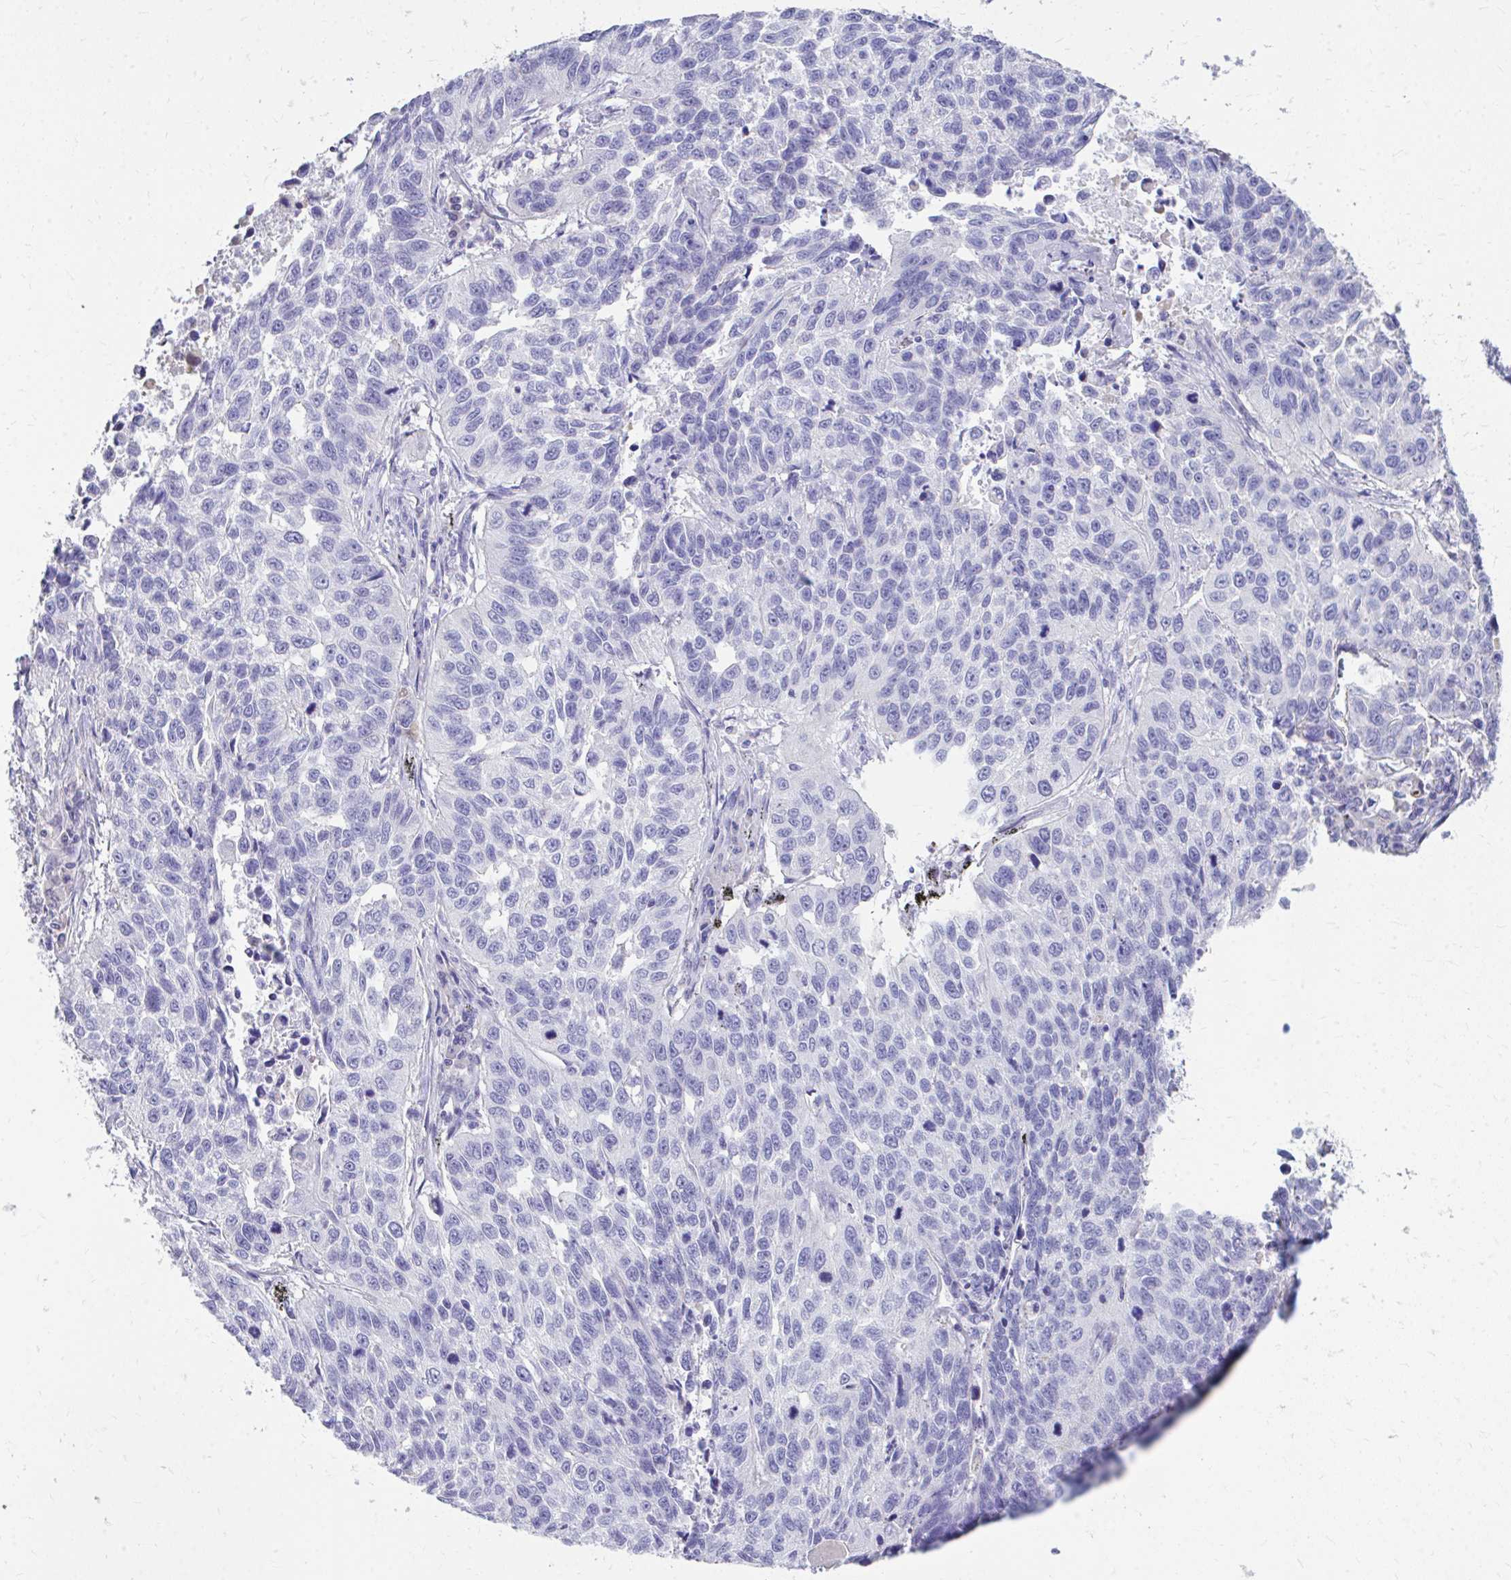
{"staining": {"intensity": "negative", "quantity": "none", "location": "none"}, "tissue": "lung cancer", "cell_type": "Tumor cells", "image_type": "cancer", "snomed": [{"axis": "morphology", "description": "Squamous cell carcinoma, NOS"}, {"axis": "topography", "description": "Lung"}], "caption": "High power microscopy micrograph of an immunohistochemistry histopathology image of lung cancer, revealing no significant positivity in tumor cells.", "gene": "CFH", "patient": {"sex": "male", "age": 62}}